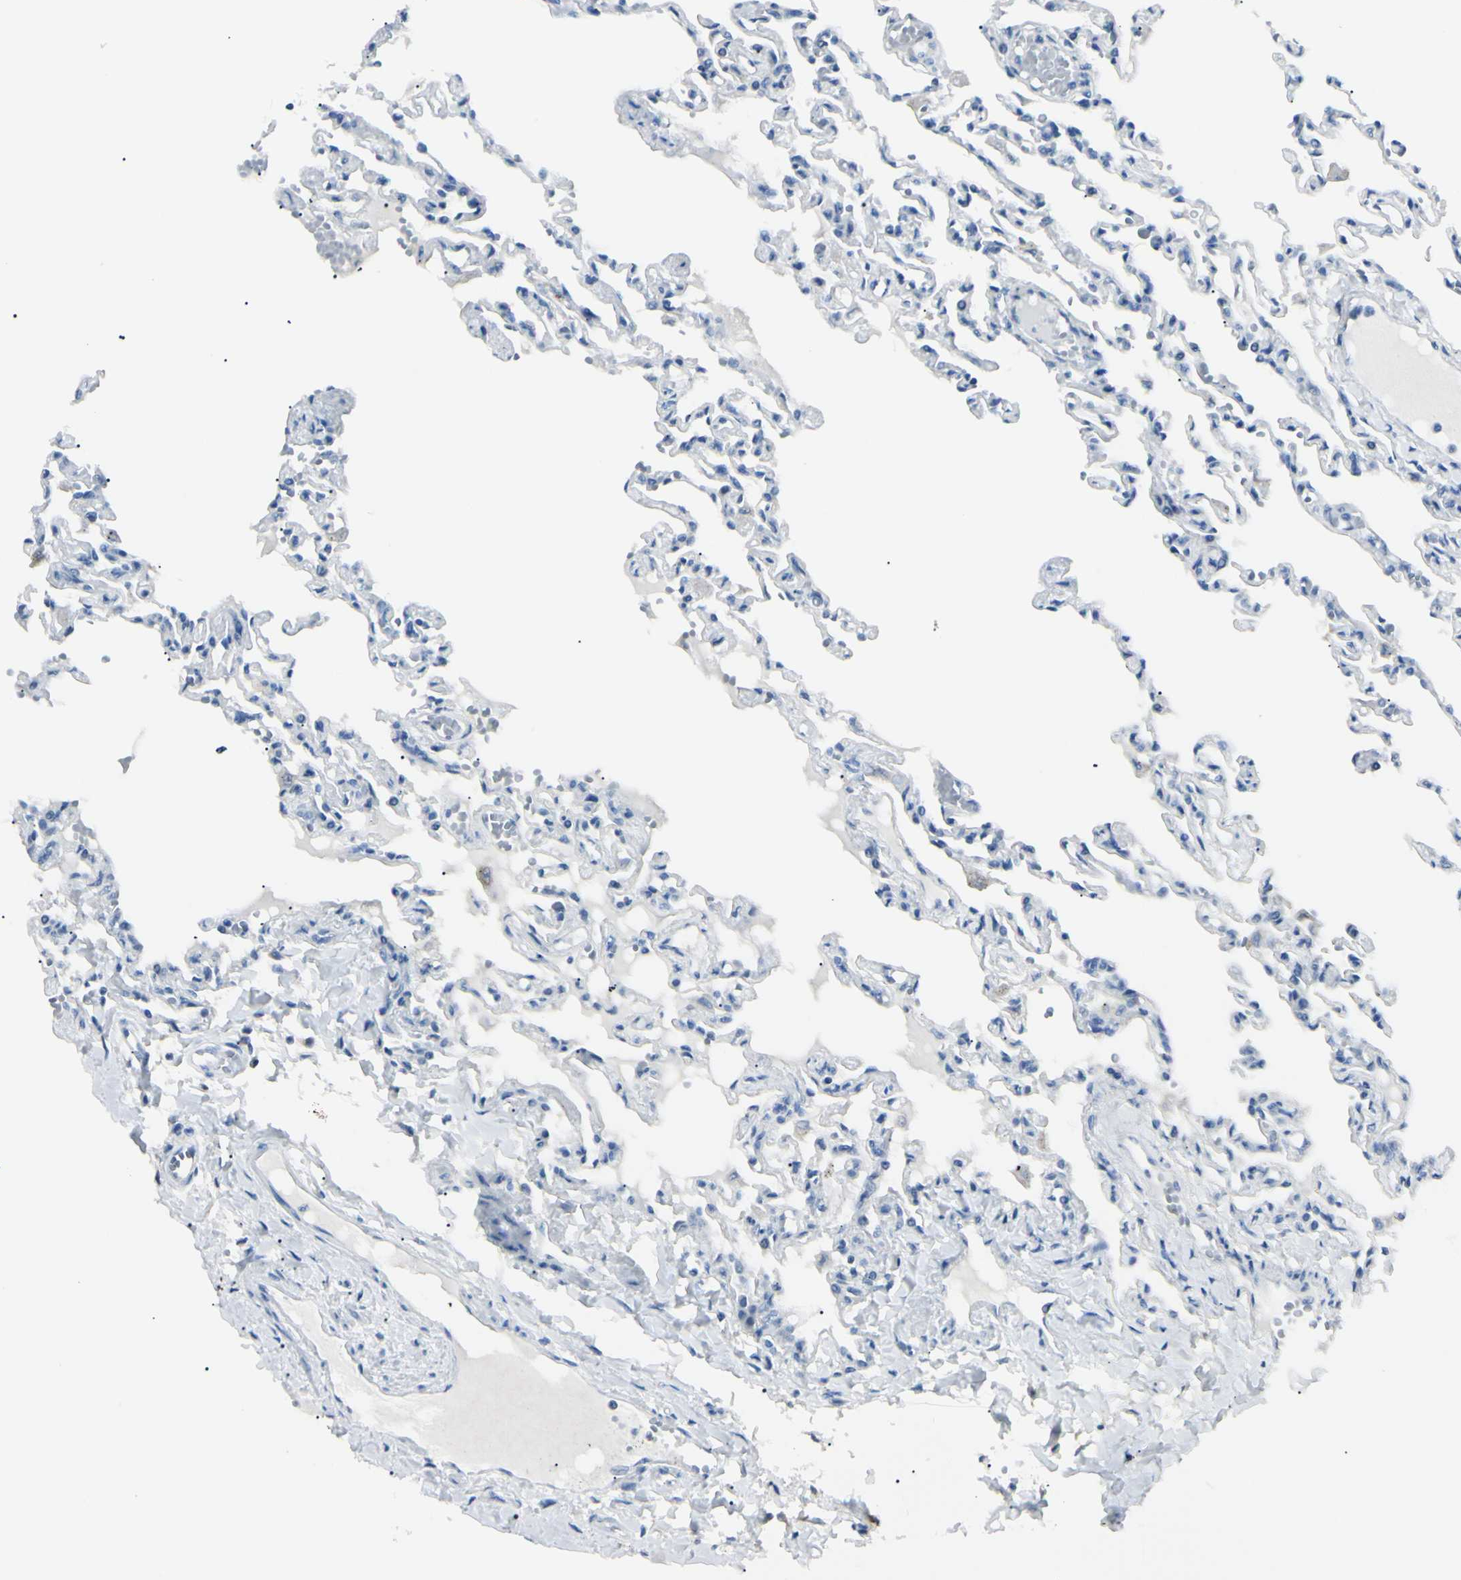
{"staining": {"intensity": "negative", "quantity": "none", "location": "none"}, "tissue": "lung", "cell_type": "Alveolar cells", "image_type": "normal", "snomed": [{"axis": "morphology", "description": "Normal tissue, NOS"}, {"axis": "topography", "description": "Lung"}], "caption": "Alveolar cells show no significant staining in normal lung.", "gene": "FOLH1", "patient": {"sex": "male", "age": 21}}